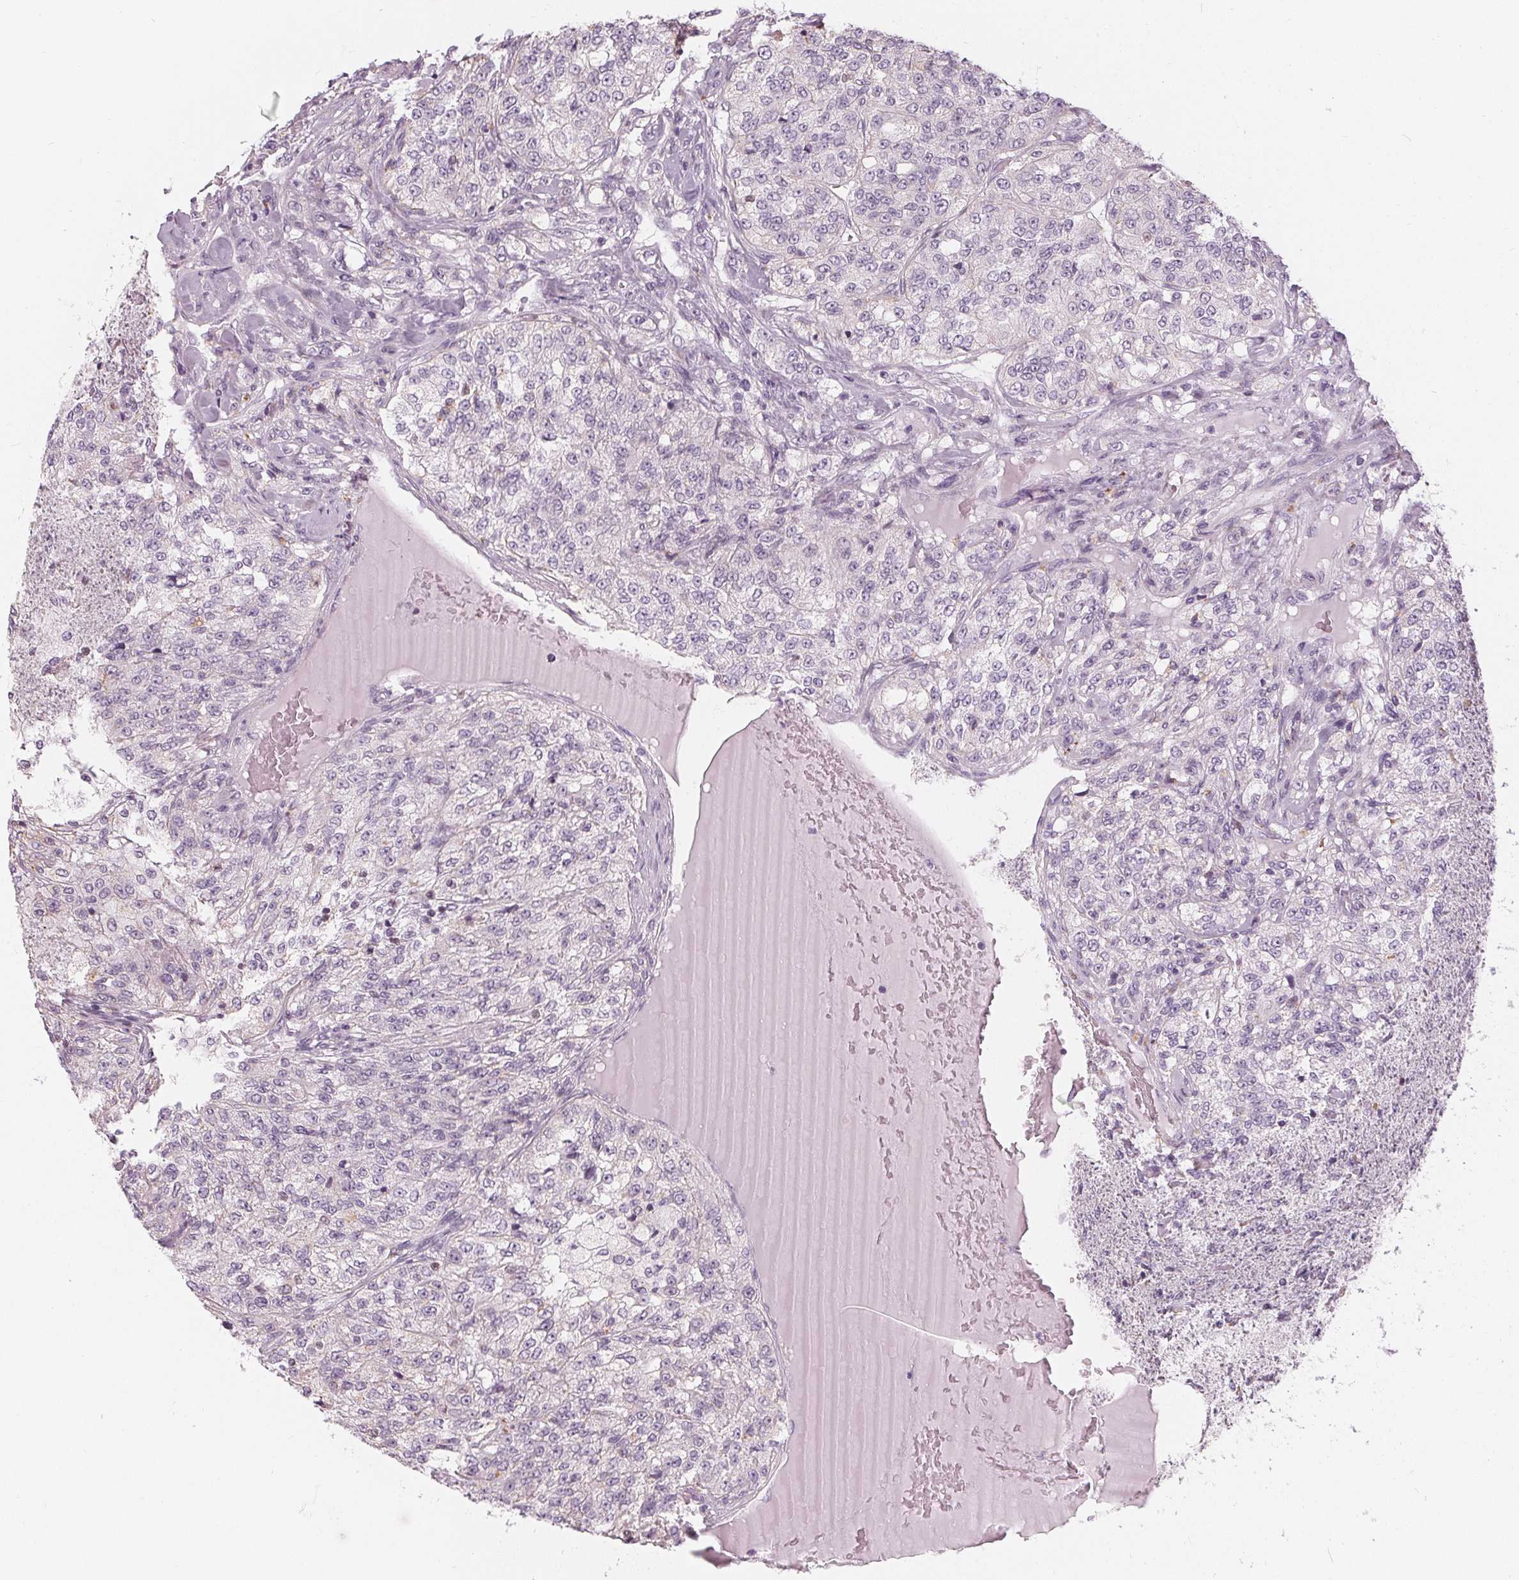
{"staining": {"intensity": "negative", "quantity": "none", "location": "none"}, "tissue": "renal cancer", "cell_type": "Tumor cells", "image_type": "cancer", "snomed": [{"axis": "morphology", "description": "Adenocarcinoma, NOS"}, {"axis": "topography", "description": "Kidney"}], "caption": "Adenocarcinoma (renal) was stained to show a protein in brown. There is no significant expression in tumor cells.", "gene": "HOPX", "patient": {"sex": "female", "age": 63}}